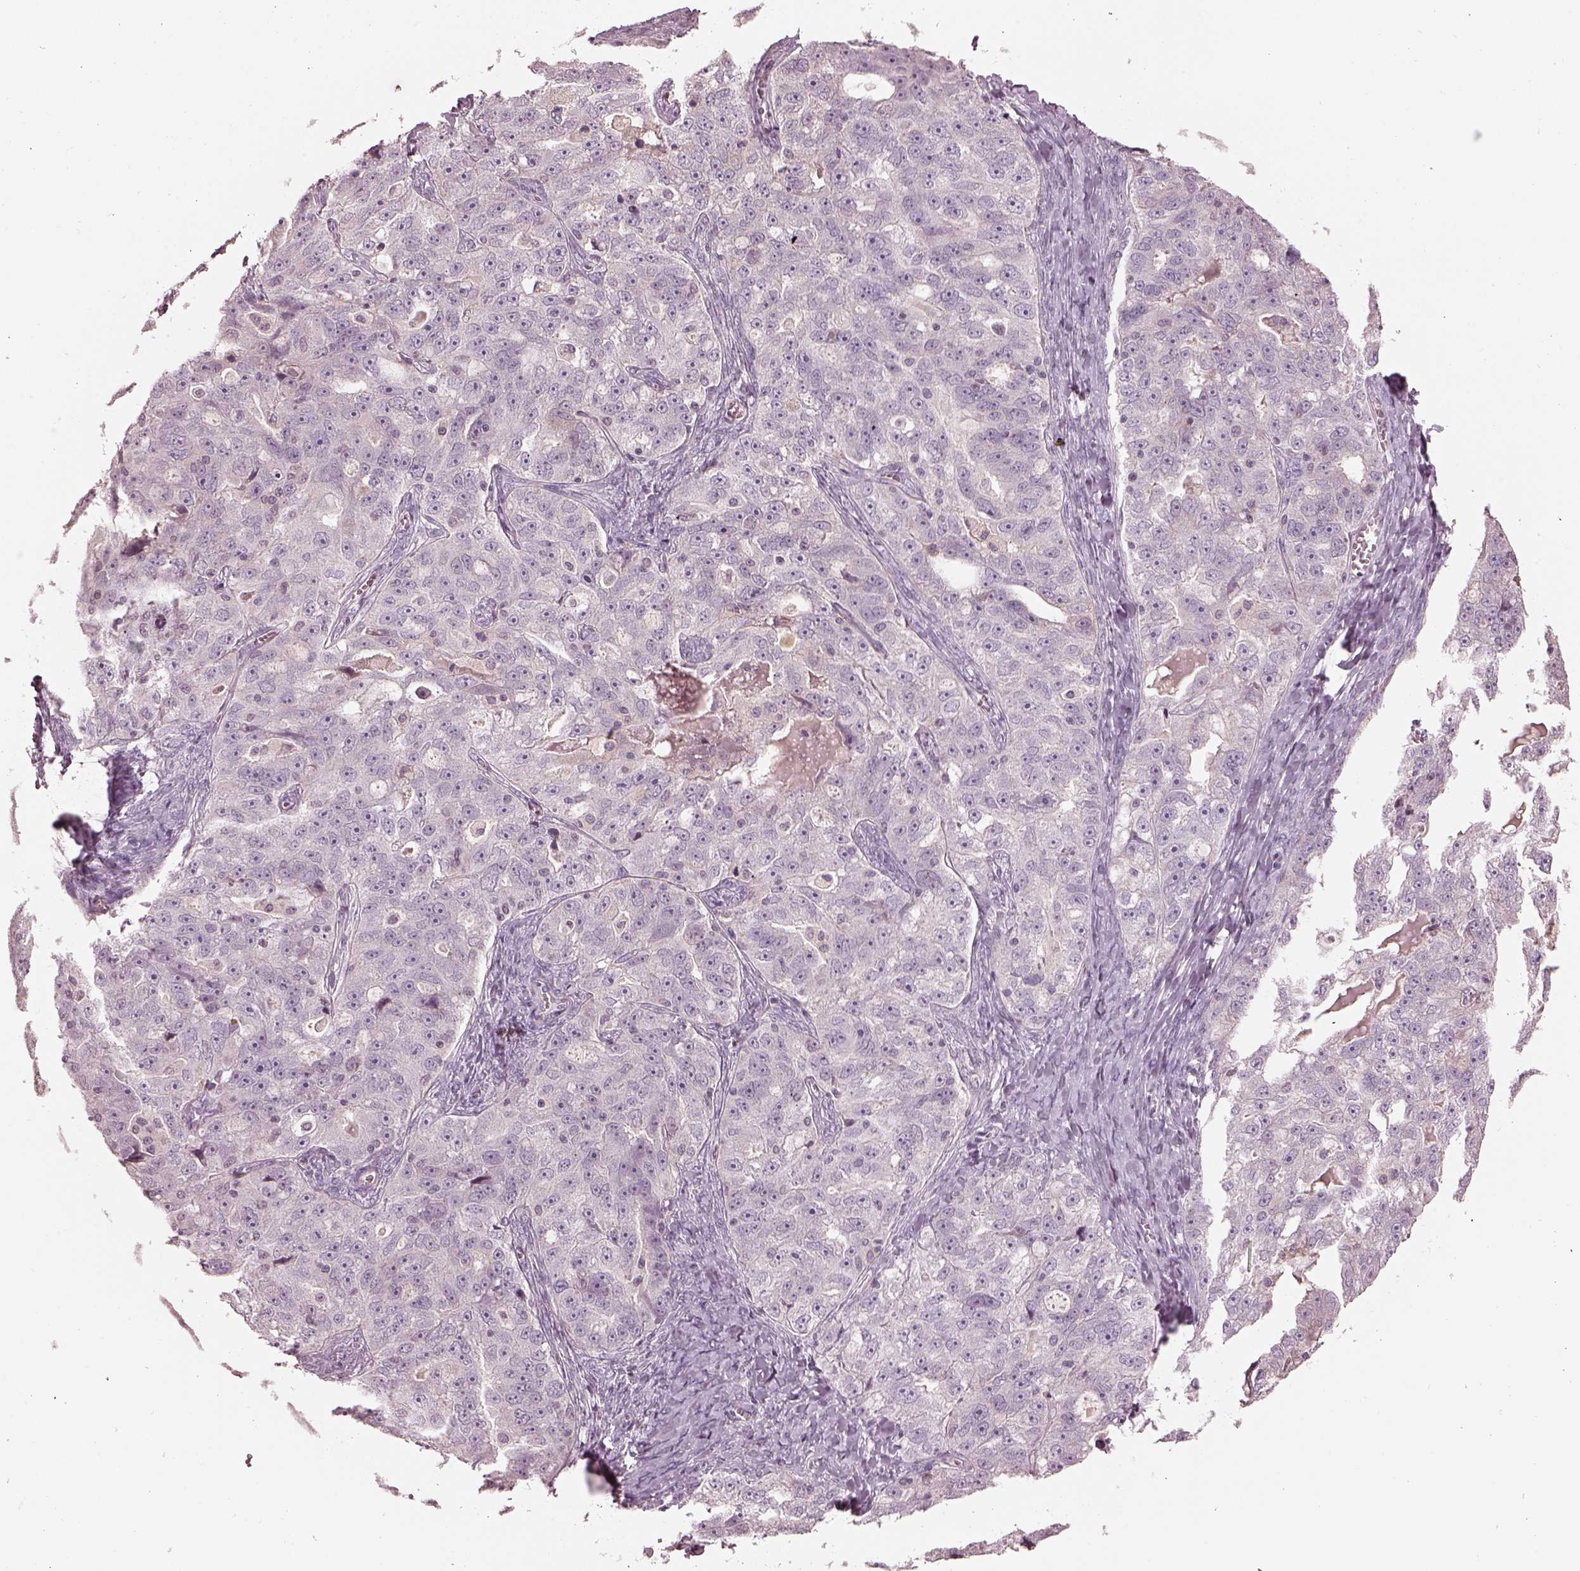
{"staining": {"intensity": "negative", "quantity": "none", "location": "none"}, "tissue": "ovarian cancer", "cell_type": "Tumor cells", "image_type": "cancer", "snomed": [{"axis": "morphology", "description": "Cystadenocarcinoma, serous, NOS"}, {"axis": "topography", "description": "Ovary"}], "caption": "Immunohistochemical staining of ovarian cancer reveals no significant expression in tumor cells. (DAB immunohistochemistry, high magnification).", "gene": "TLX3", "patient": {"sex": "female", "age": 51}}